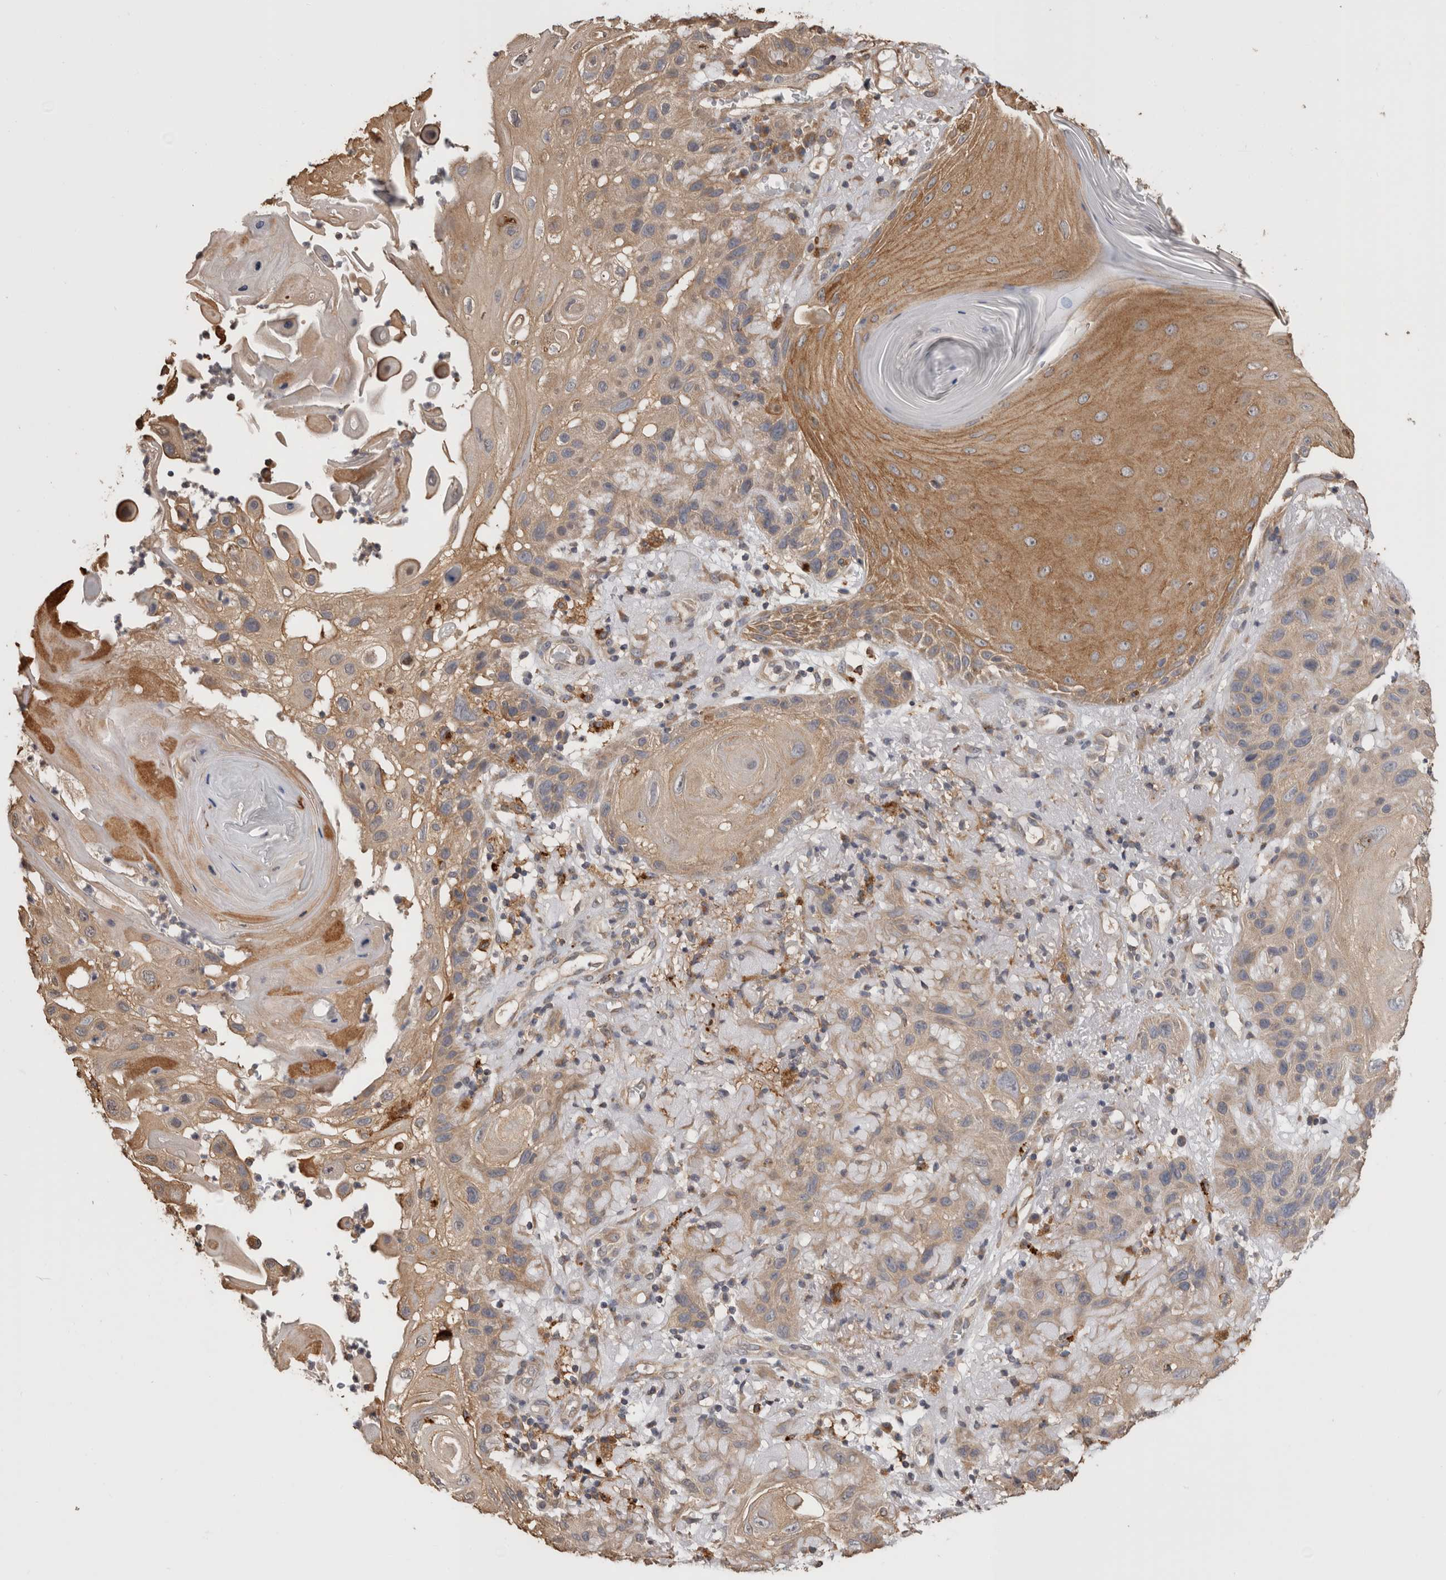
{"staining": {"intensity": "weak", "quantity": ">75%", "location": "cytoplasmic/membranous"}, "tissue": "skin cancer", "cell_type": "Tumor cells", "image_type": "cancer", "snomed": [{"axis": "morphology", "description": "Normal tissue, NOS"}, {"axis": "morphology", "description": "Squamous cell carcinoma, NOS"}, {"axis": "topography", "description": "Skin"}], "caption": "Immunohistochemistry (DAB (3,3'-diaminobenzidine)) staining of skin cancer shows weak cytoplasmic/membranous protein positivity in about >75% of tumor cells.", "gene": "CLIP1", "patient": {"sex": "female", "age": 96}}